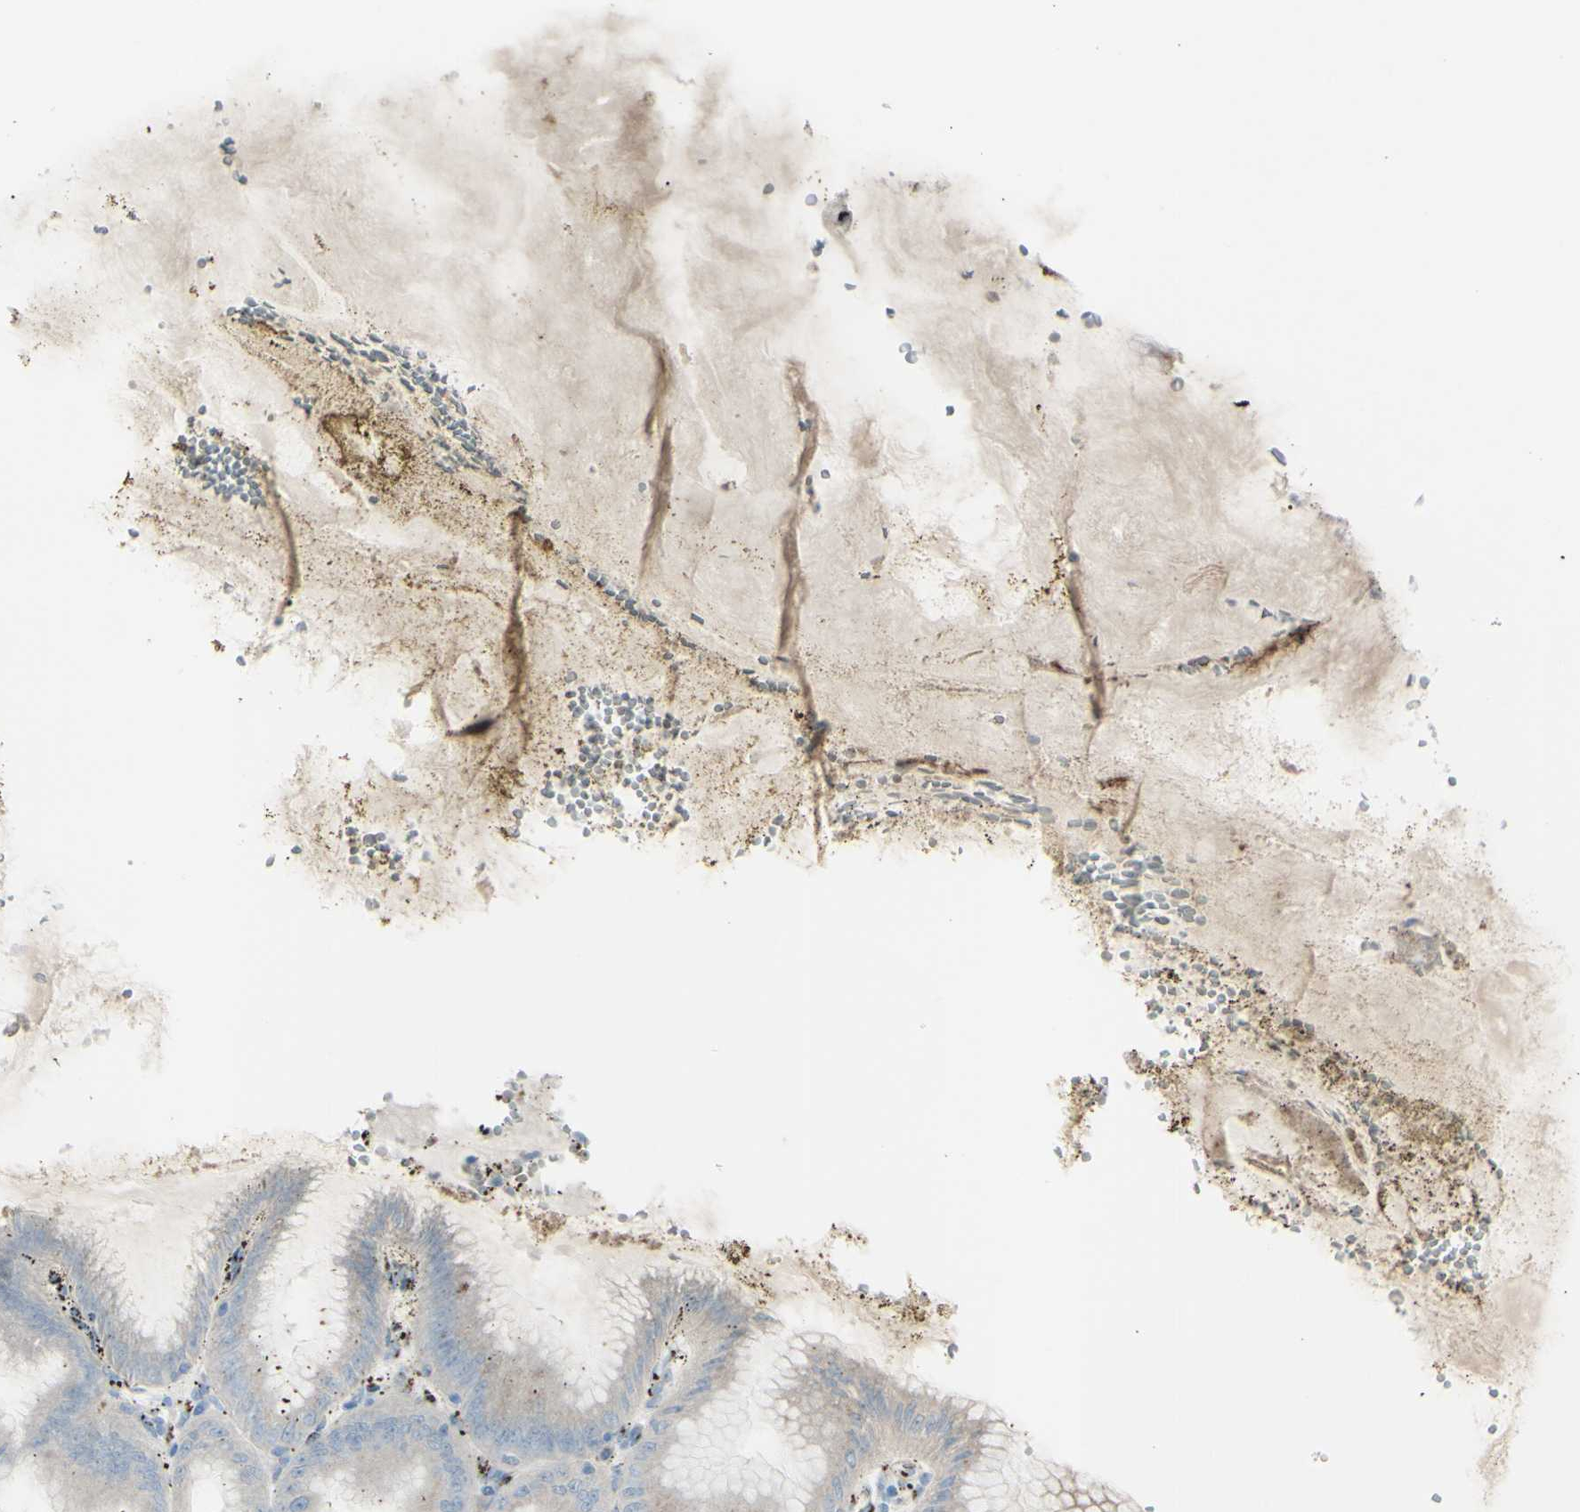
{"staining": {"intensity": "moderate", "quantity": ">75%", "location": "cytoplasmic/membranous"}, "tissue": "stomach", "cell_type": "Glandular cells", "image_type": "normal", "snomed": [{"axis": "morphology", "description": "Normal tissue, NOS"}, {"axis": "topography", "description": "Stomach, lower"}], "caption": "Moderate cytoplasmic/membranous positivity for a protein is identified in about >75% of glandular cells of unremarkable stomach using immunohistochemistry (IHC).", "gene": "BPNT2", "patient": {"sex": "male", "age": 71}}